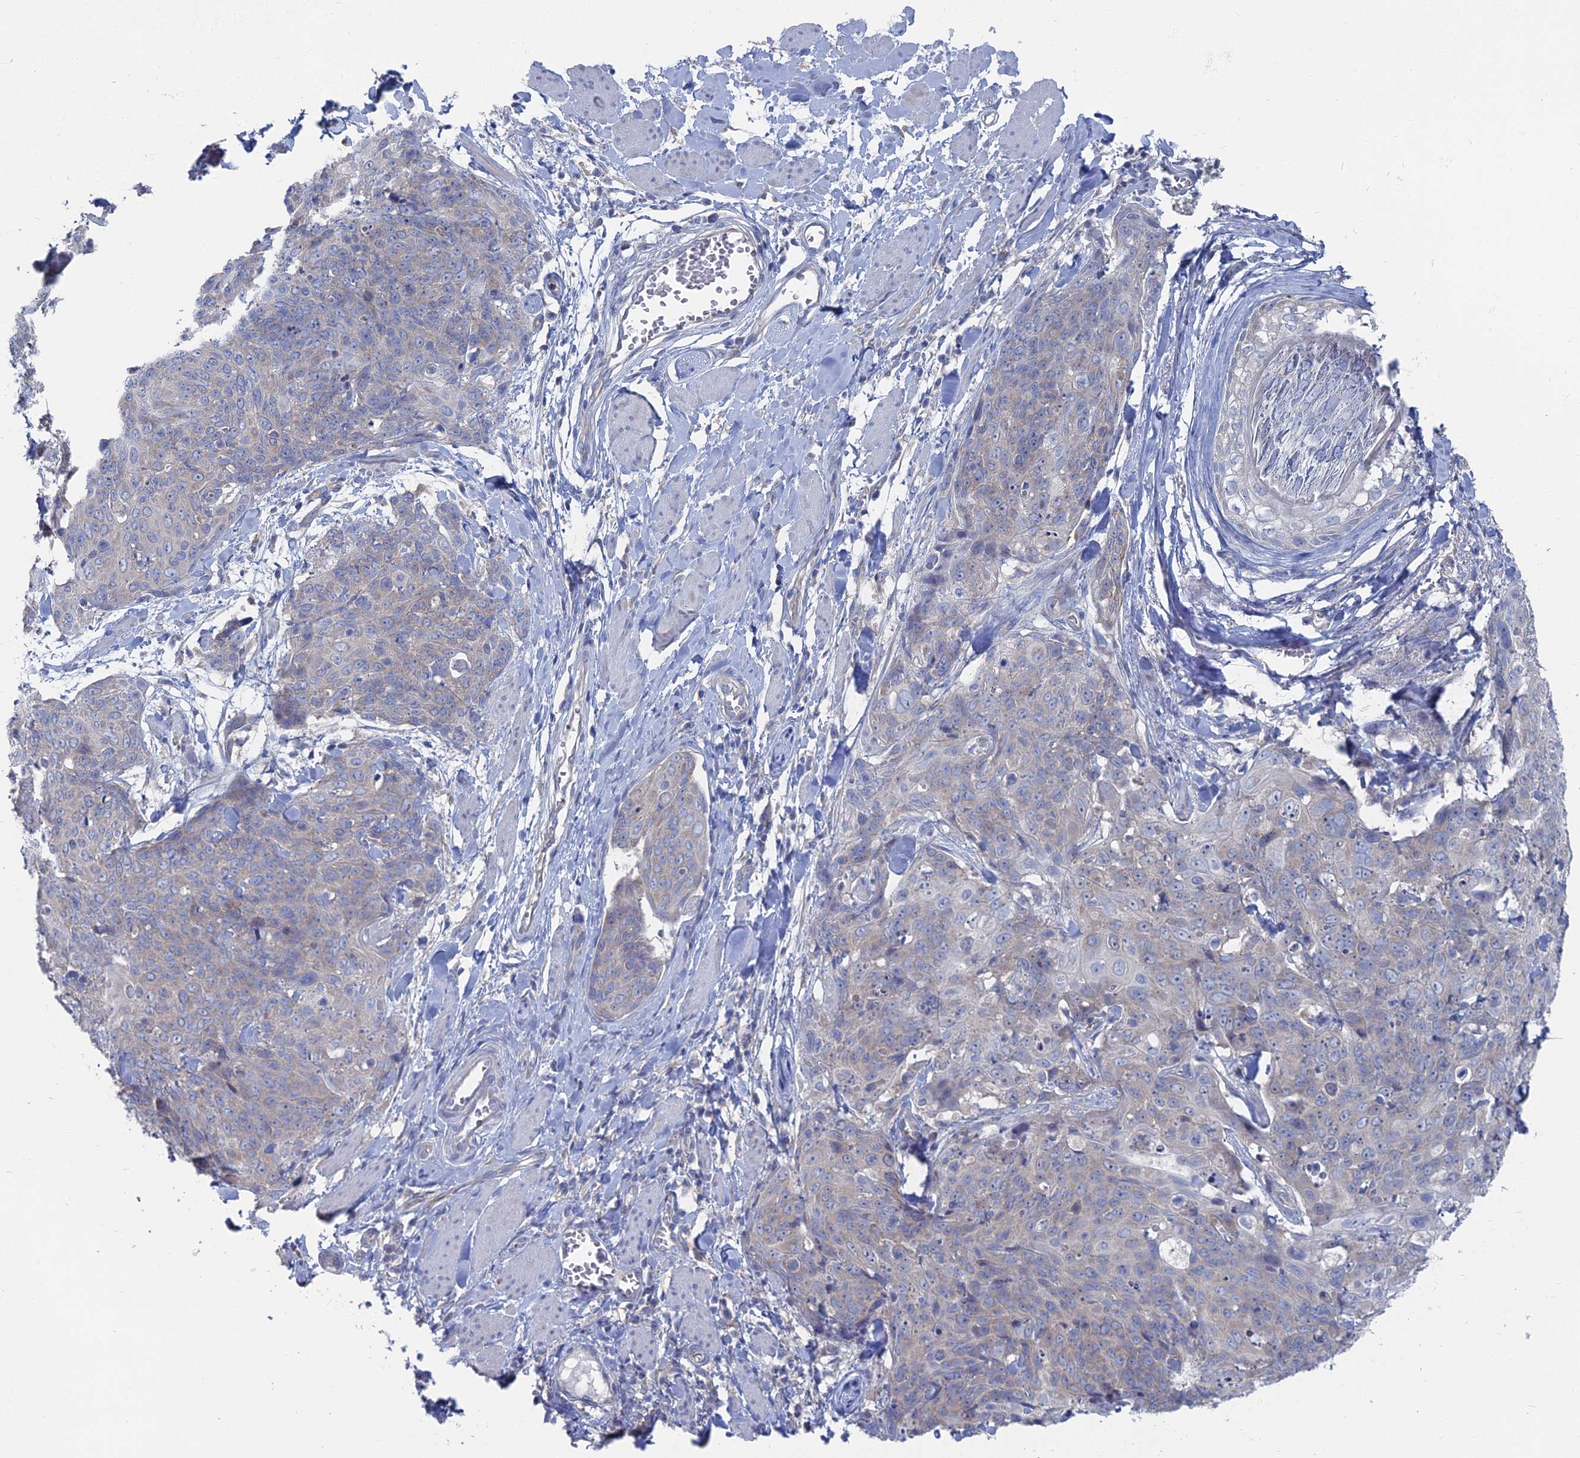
{"staining": {"intensity": "negative", "quantity": "none", "location": "none"}, "tissue": "skin cancer", "cell_type": "Tumor cells", "image_type": "cancer", "snomed": [{"axis": "morphology", "description": "Squamous cell carcinoma, NOS"}, {"axis": "topography", "description": "Skin"}, {"axis": "topography", "description": "Vulva"}], "caption": "IHC image of skin squamous cell carcinoma stained for a protein (brown), which shows no expression in tumor cells. The staining is performed using DAB (3,3'-diaminobenzidine) brown chromogen with nuclei counter-stained in using hematoxylin.", "gene": "CCDC149", "patient": {"sex": "female", "age": 85}}